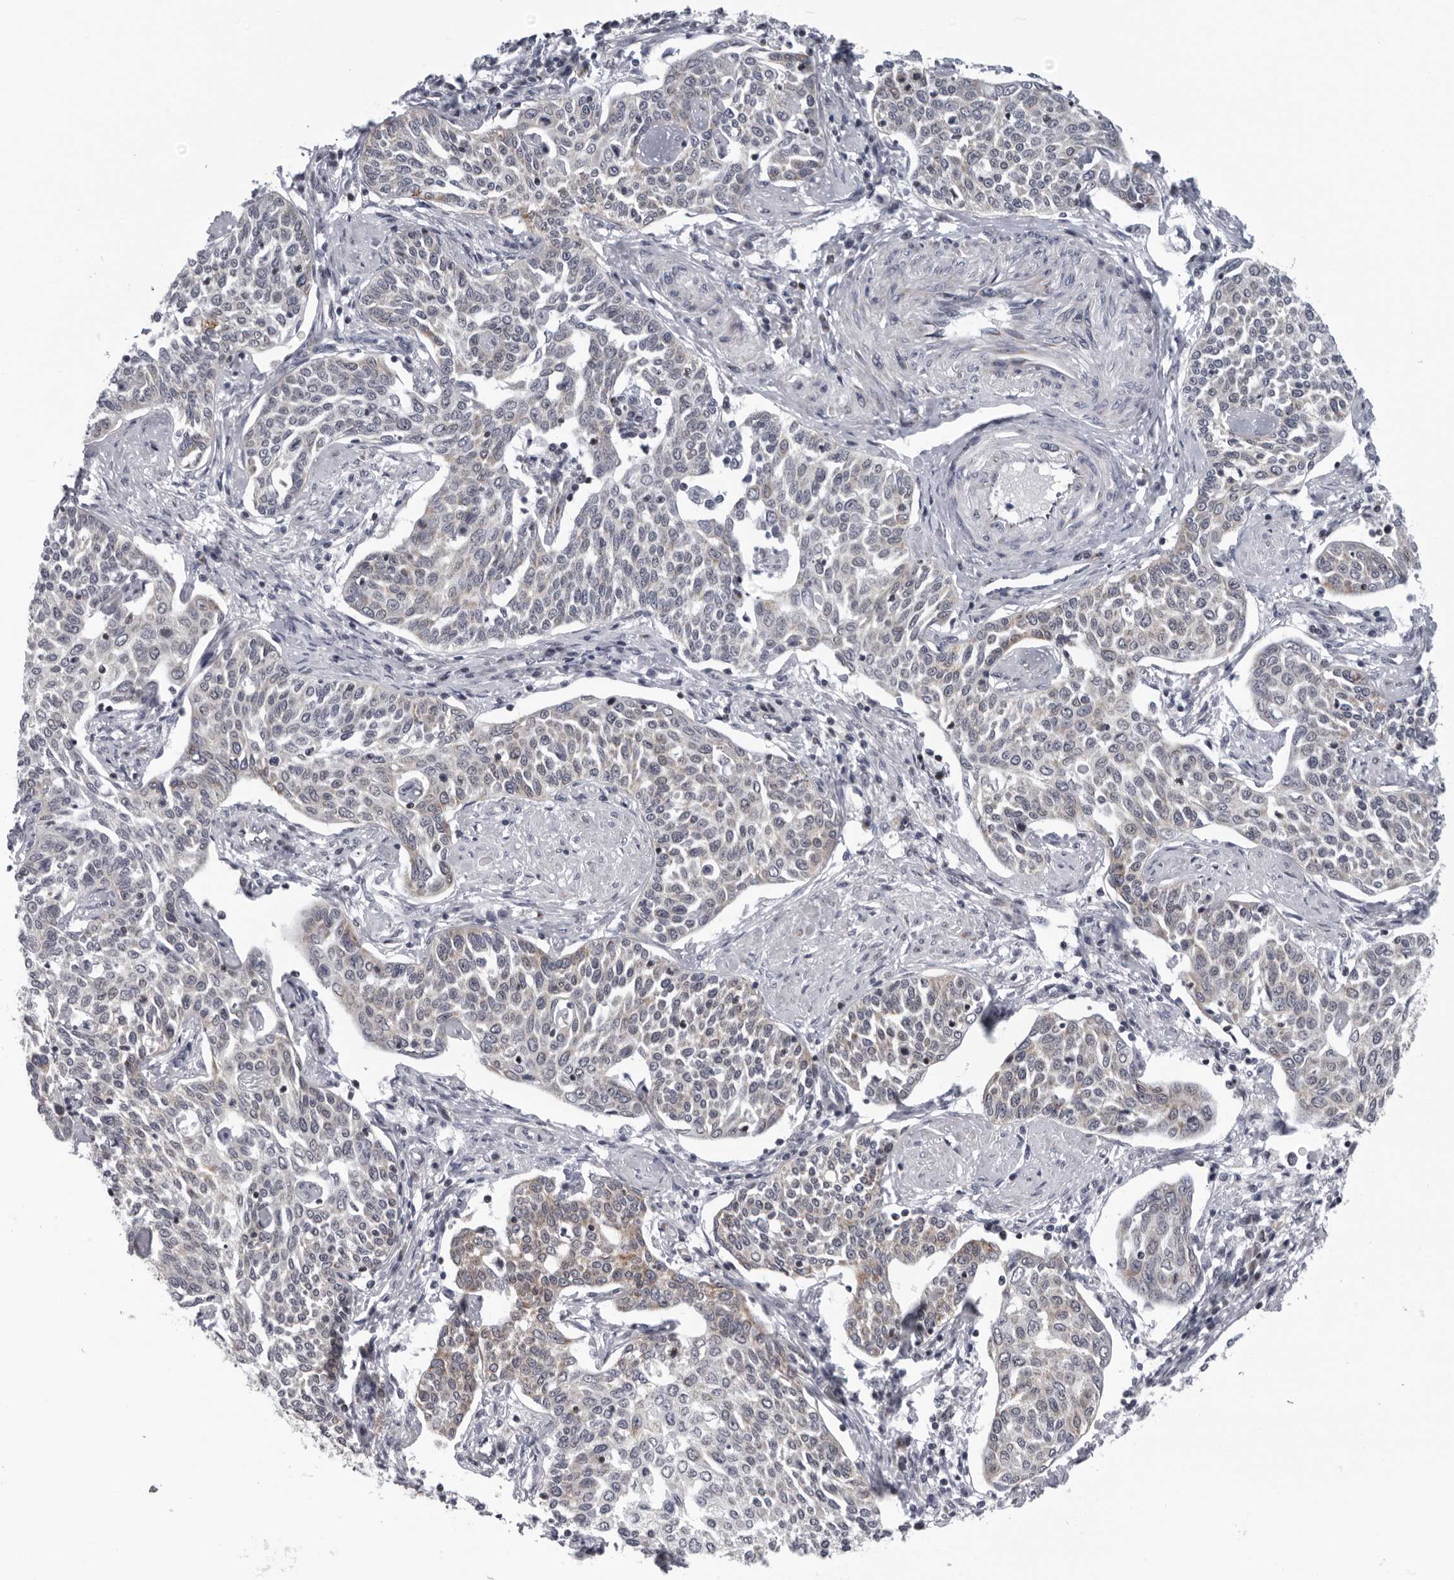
{"staining": {"intensity": "weak", "quantity": "25%-75%", "location": "cytoplasmic/membranous"}, "tissue": "cervical cancer", "cell_type": "Tumor cells", "image_type": "cancer", "snomed": [{"axis": "morphology", "description": "Squamous cell carcinoma, NOS"}, {"axis": "topography", "description": "Cervix"}], "caption": "Immunohistochemistry staining of squamous cell carcinoma (cervical), which displays low levels of weak cytoplasmic/membranous expression in about 25%-75% of tumor cells indicating weak cytoplasmic/membranous protein expression. The staining was performed using DAB (brown) for protein detection and nuclei were counterstained in hematoxylin (blue).", "gene": "CPT2", "patient": {"sex": "female", "age": 34}}